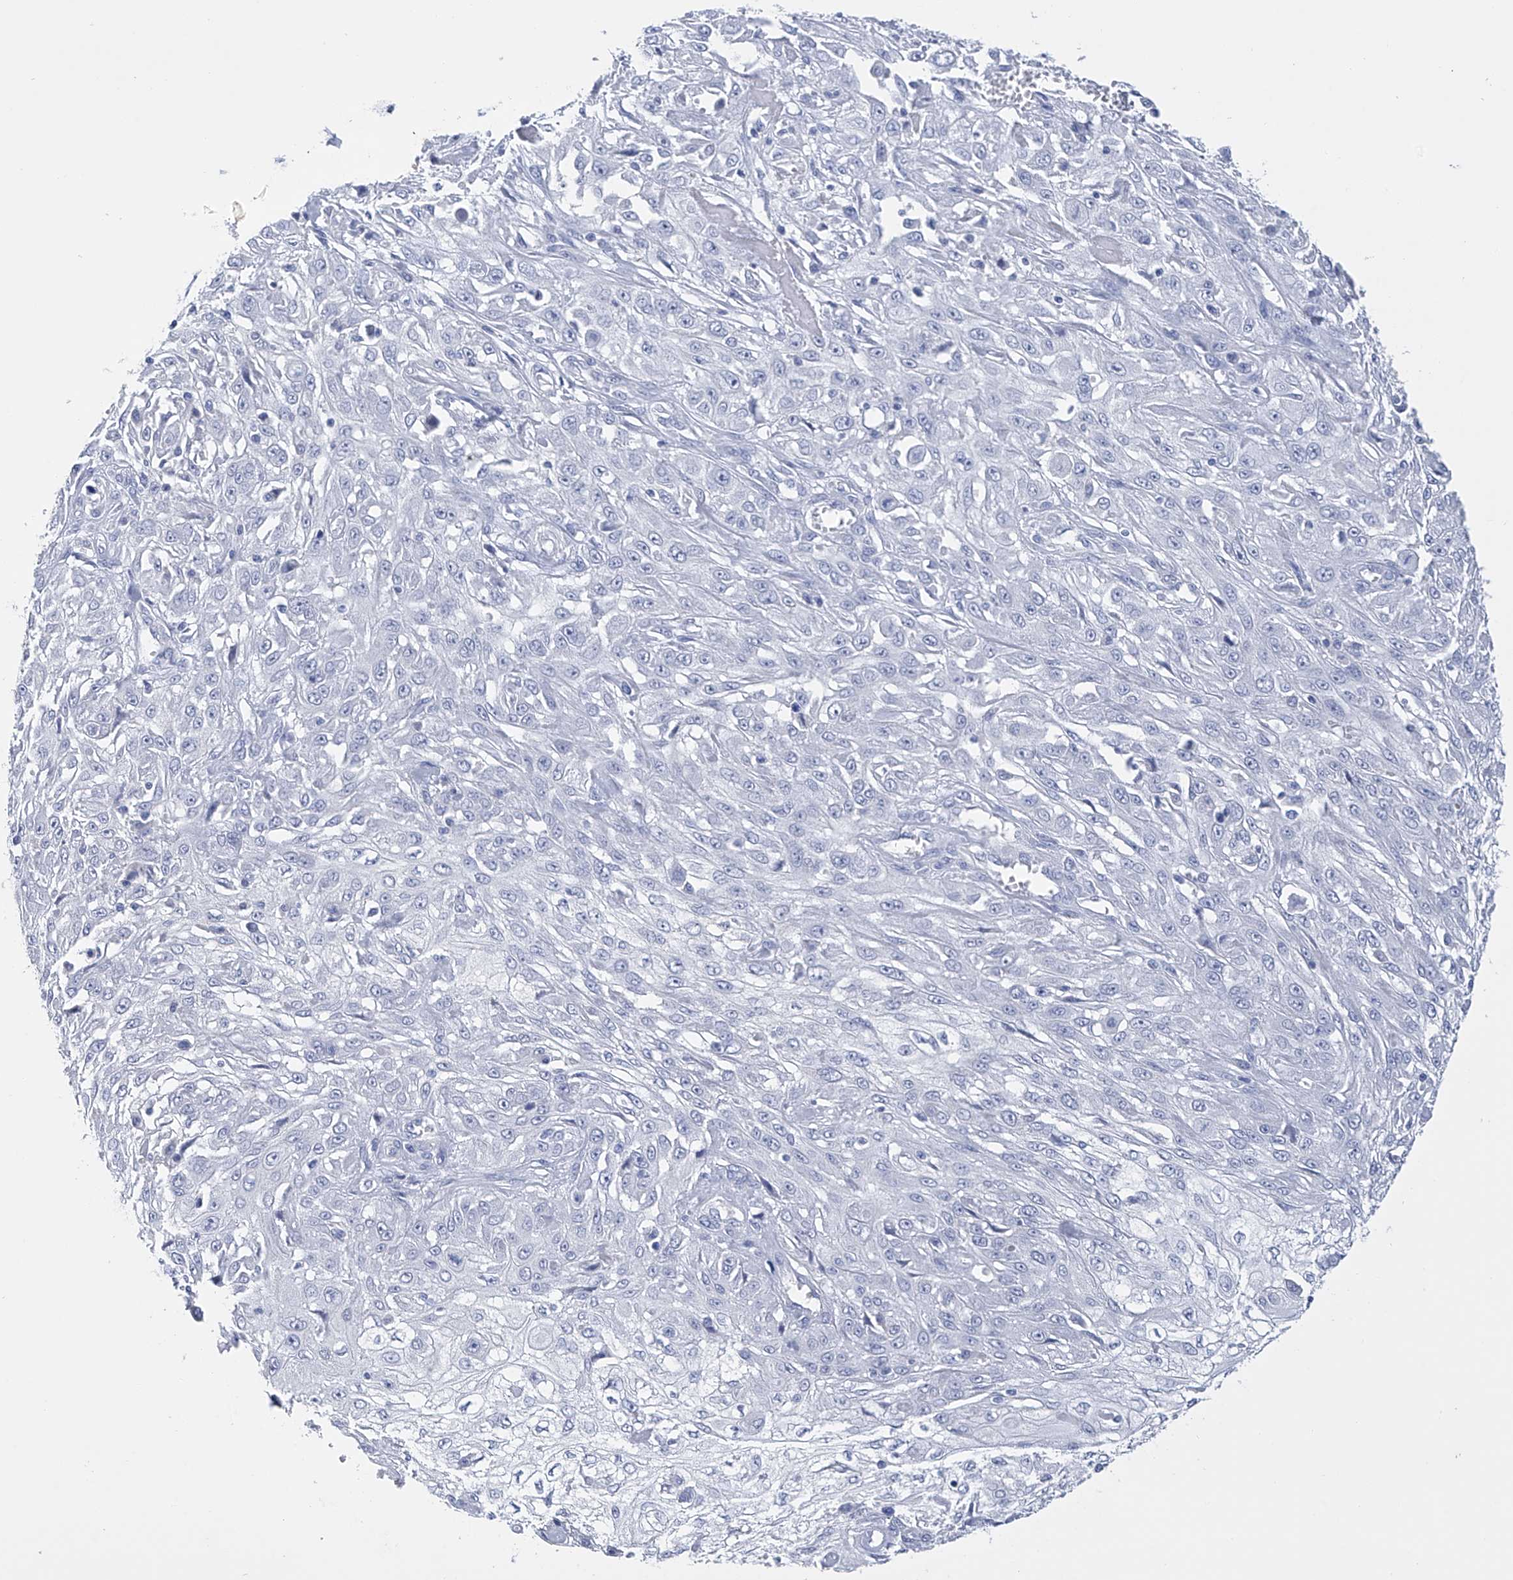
{"staining": {"intensity": "negative", "quantity": "none", "location": "none"}, "tissue": "skin cancer", "cell_type": "Tumor cells", "image_type": "cancer", "snomed": [{"axis": "morphology", "description": "Squamous cell carcinoma, NOS"}, {"axis": "morphology", "description": "Squamous cell carcinoma, metastatic, NOS"}, {"axis": "topography", "description": "Skin"}, {"axis": "topography", "description": "Lymph node"}], "caption": "Skin cancer was stained to show a protein in brown. There is no significant staining in tumor cells. (DAB (3,3'-diaminobenzidine) IHC visualized using brightfield microscopy, high magnification).", "gene": "ADRA1A", "patient": {"sex": "male", "age": 75}}